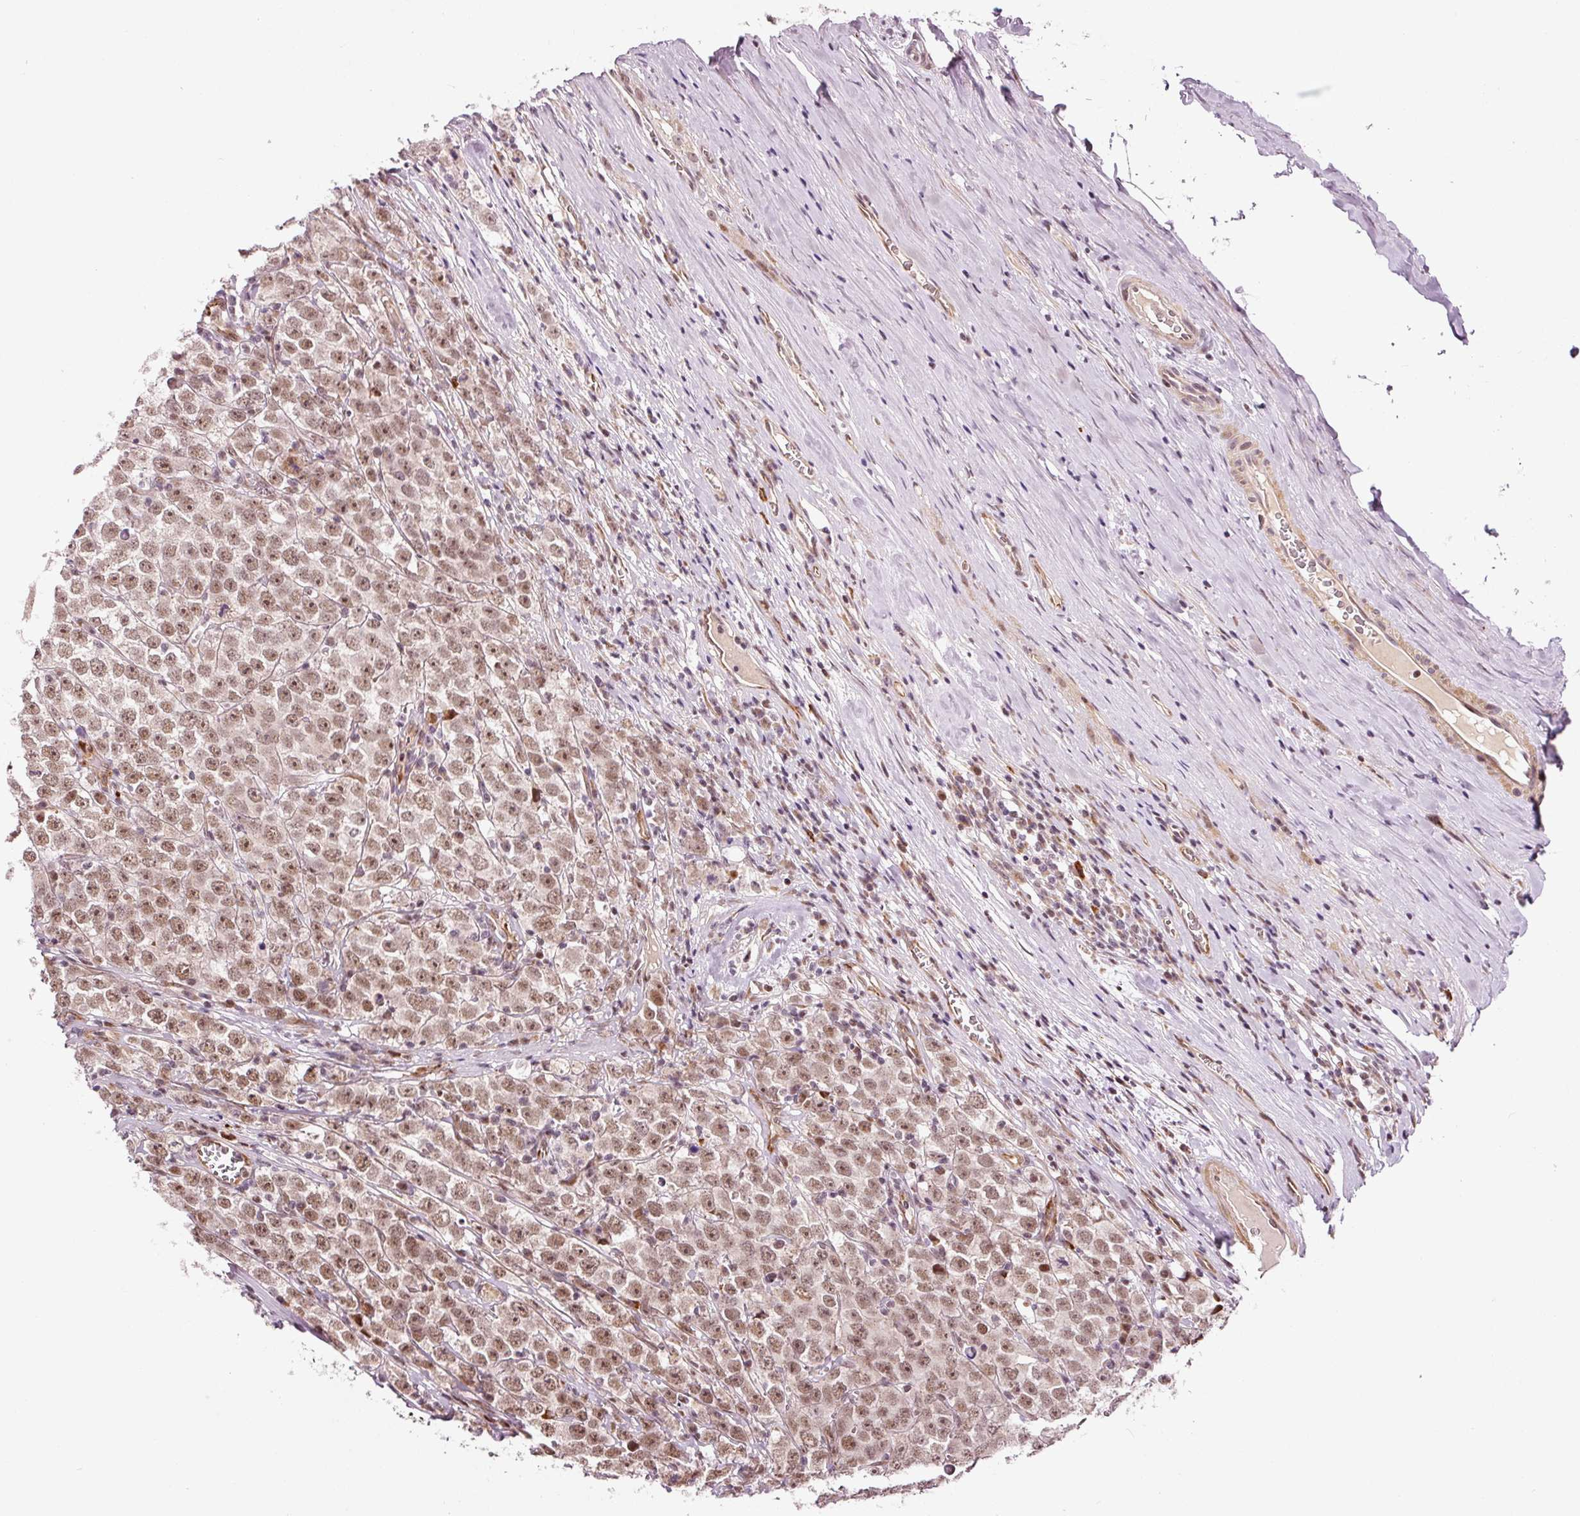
{"staining": {"intensity": "moderate", "quantity": ">75%", "location": "nuclear"}, "tissue": "testis cancer", "cell_type": "Tumor cells", "image_type": "cancer", "snomed": [{"axis": "morphology", "description": "Seminoma, NOS"}, {"axis": "morphology", "description": "Carcinoma, Embryonal, NOS"}, {"axis": "topography", "description": "Testis"}], "caption": "Immunohistochemical staining of human testis cancer demonstrates moderate nuclear protein staining in approximately >75% of tumor cells. The staining is performed using DAB (3,3'-diaminobenzidine) brown chromogen to label protein expression. The nuclei are counter-stained blue using hematoxylin.", "gene": "ANKRD20A1", "patient": {"sex": "male", "age": 52}}